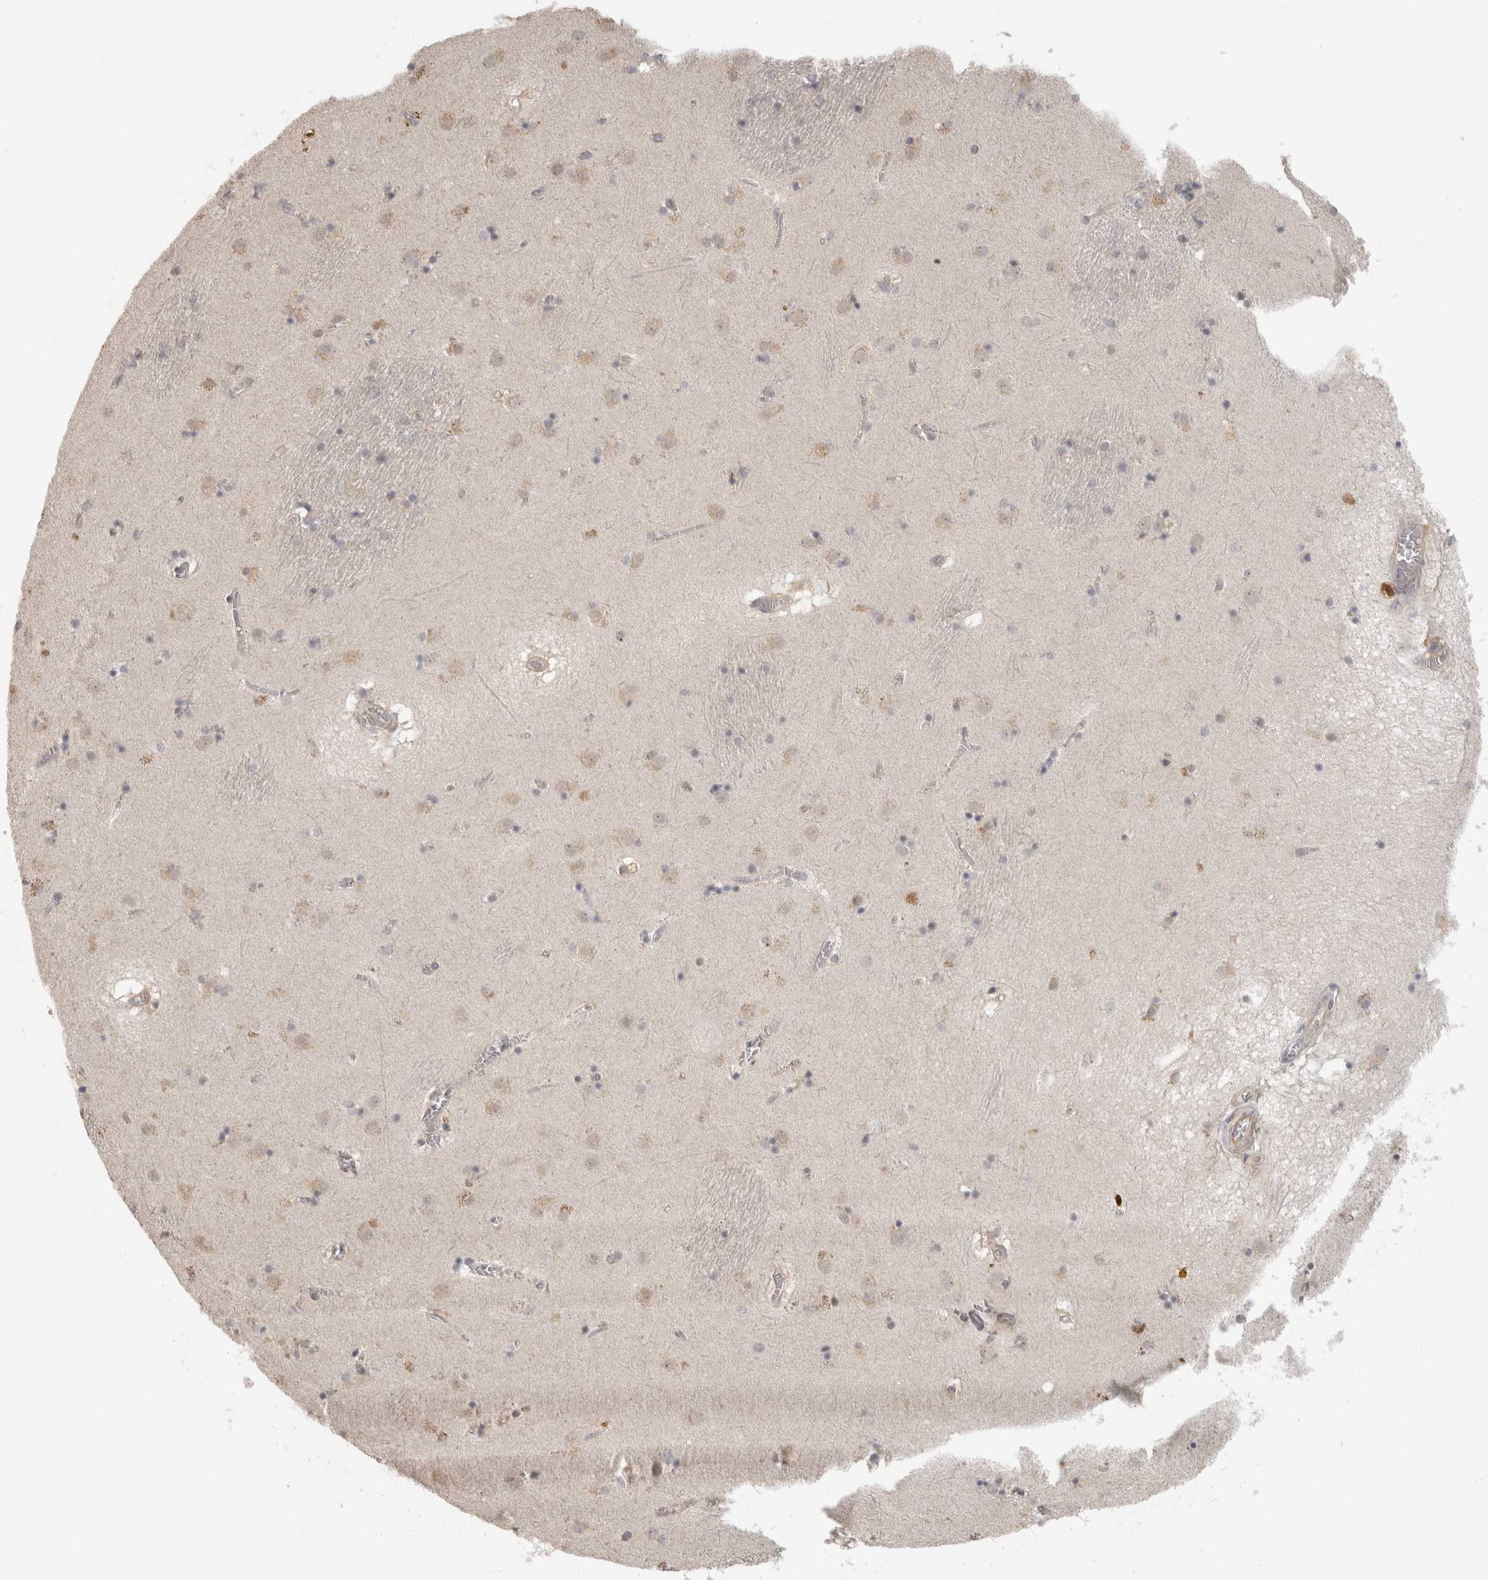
{"staining": {"intensity": "negative", "quantity": "none", "location": "none"}, "tissue": "caudate", "cell_type": "Glial cells", "image_type": "normal", "snomed": [{"axis": "morphology", "description": "Normal tissue, NOS"}, {"axis": "topography", "description": "Lateral ventricle wall"}], "caption": "The image exhibits no staining of glial cells in normal caudate. (DAB (3,3'-diaminobenzidine) IHC, high magnification).", "gene": "HAVCR2", "patient": {"sex": "male", "age": 70}}